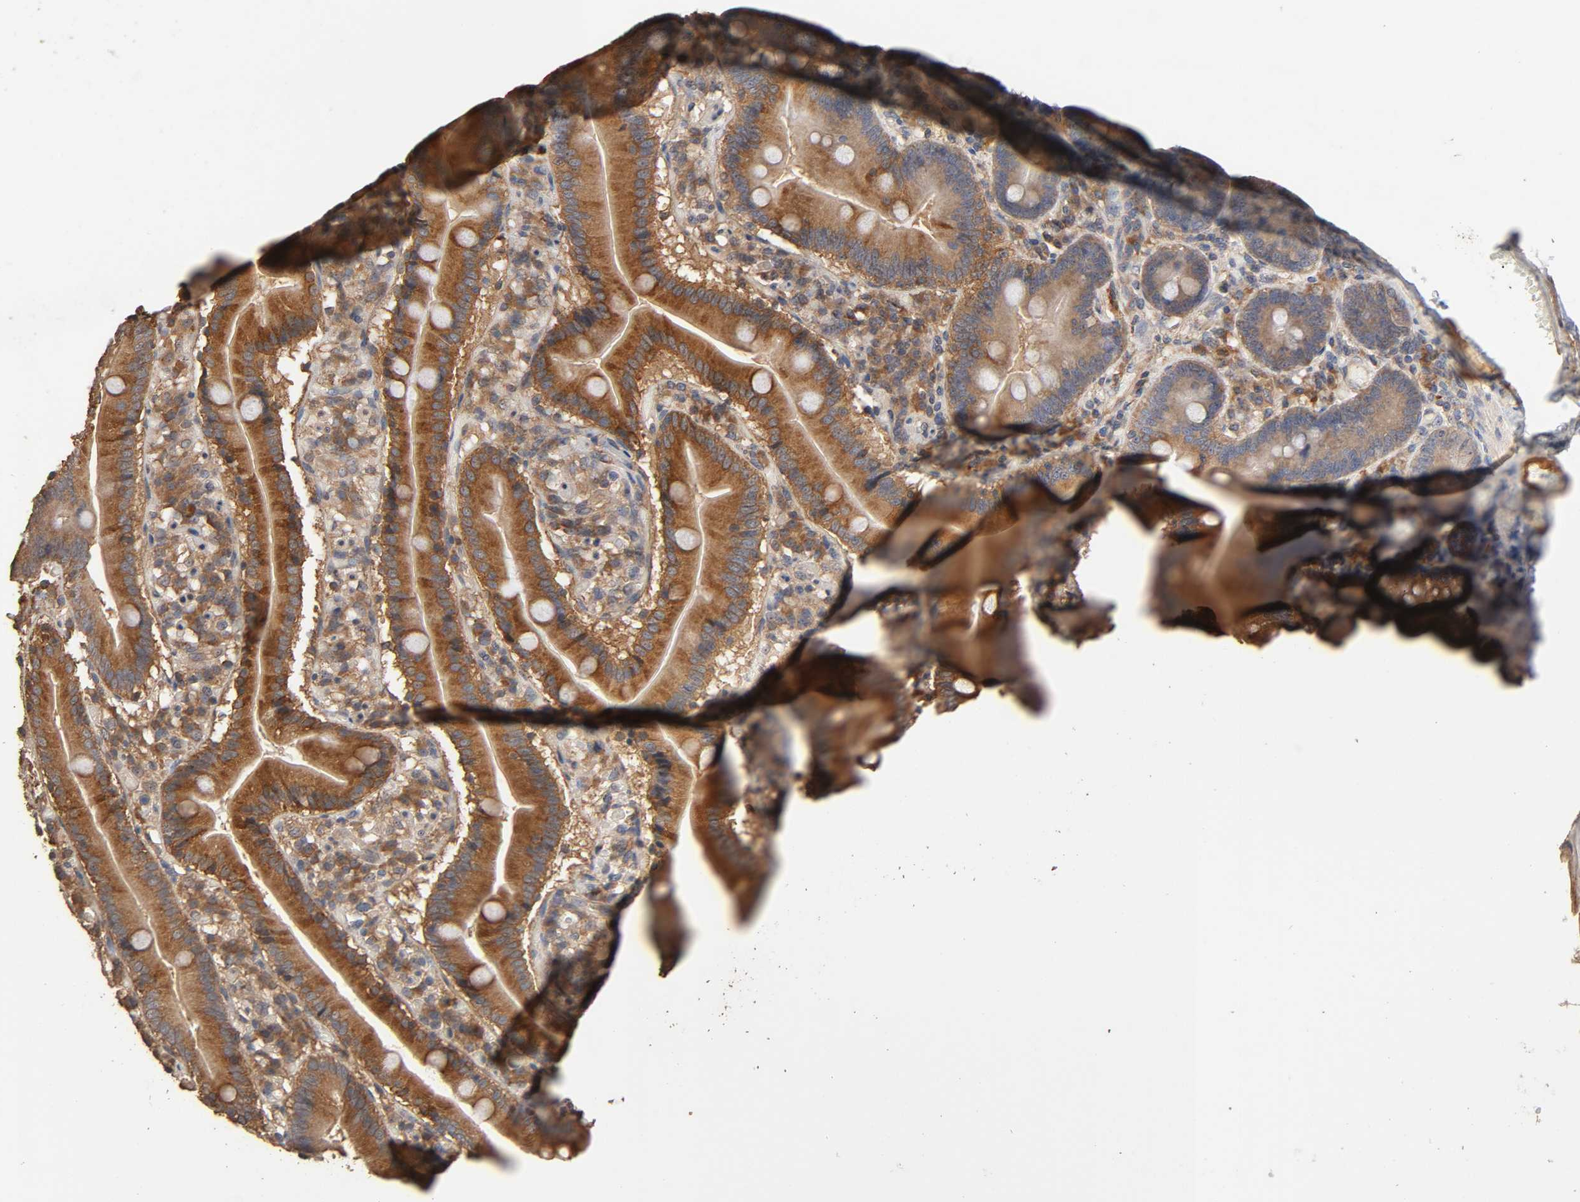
{"staining": {"intensity": "moderate", "quantity": ">75%", "location": "cytoplasmic/membranous"}, "tissue": "duodenum", "cell_type": "Glandular cells", "image_type": "normal", "snomed": [{"axis": "morphology", "description": "Normal tissue, NOS"}, {"axis": "topography", "description": "Duodenum"}], "caption": "Immunohistochemistry (DAB (3,3'-diaminobenzidine)) staining of unremarkable human duodenum demonstrates moderate cytoplasmic/membranous protein positivity in about >75% of glandular cells.", "gene": "ARHGEF7", "patient": {"sex": "male", "age": 66}}